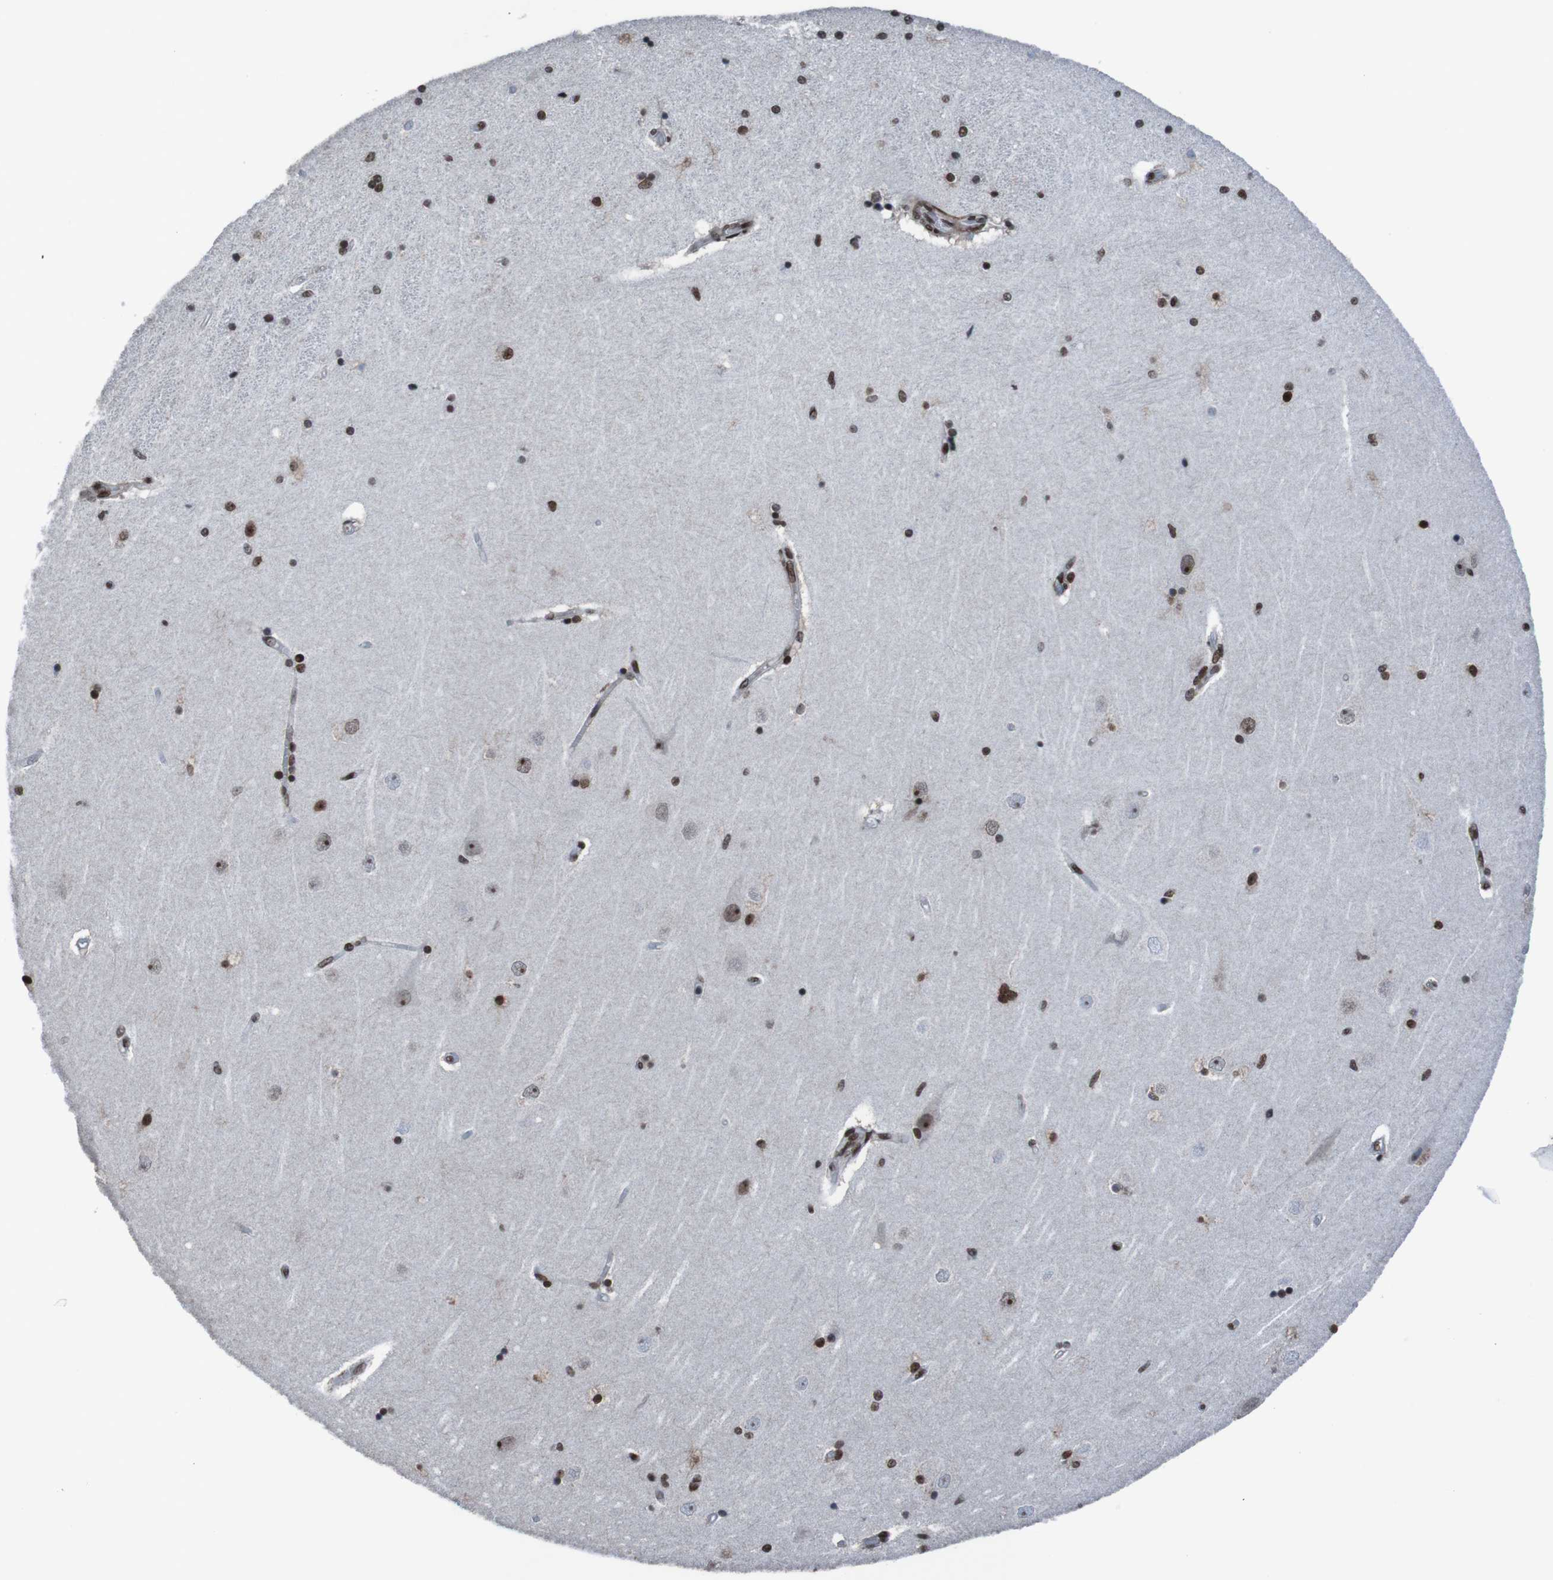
{"staining": {"intensity": "strong", "quantity": ">75%", "location": "nuclear"}, "tissue": "hippocampus", "cell_type": "Glial cells", "image_type": "normal", "snomed": [{"axis": "morphology", "description": "Normal tissue, NOS"}, {"axis": "topography", "description": "Hippocampus"}], "caption": "The micrograph reveals immunohistochemical staining of unremarkable hippocampus. There is strong nuclear expression is appreciated in about >75% of glial cells. Nuclei are stained in blue.", "gene": "PHF2", "patient": {"sex": "female", "age": 54}}